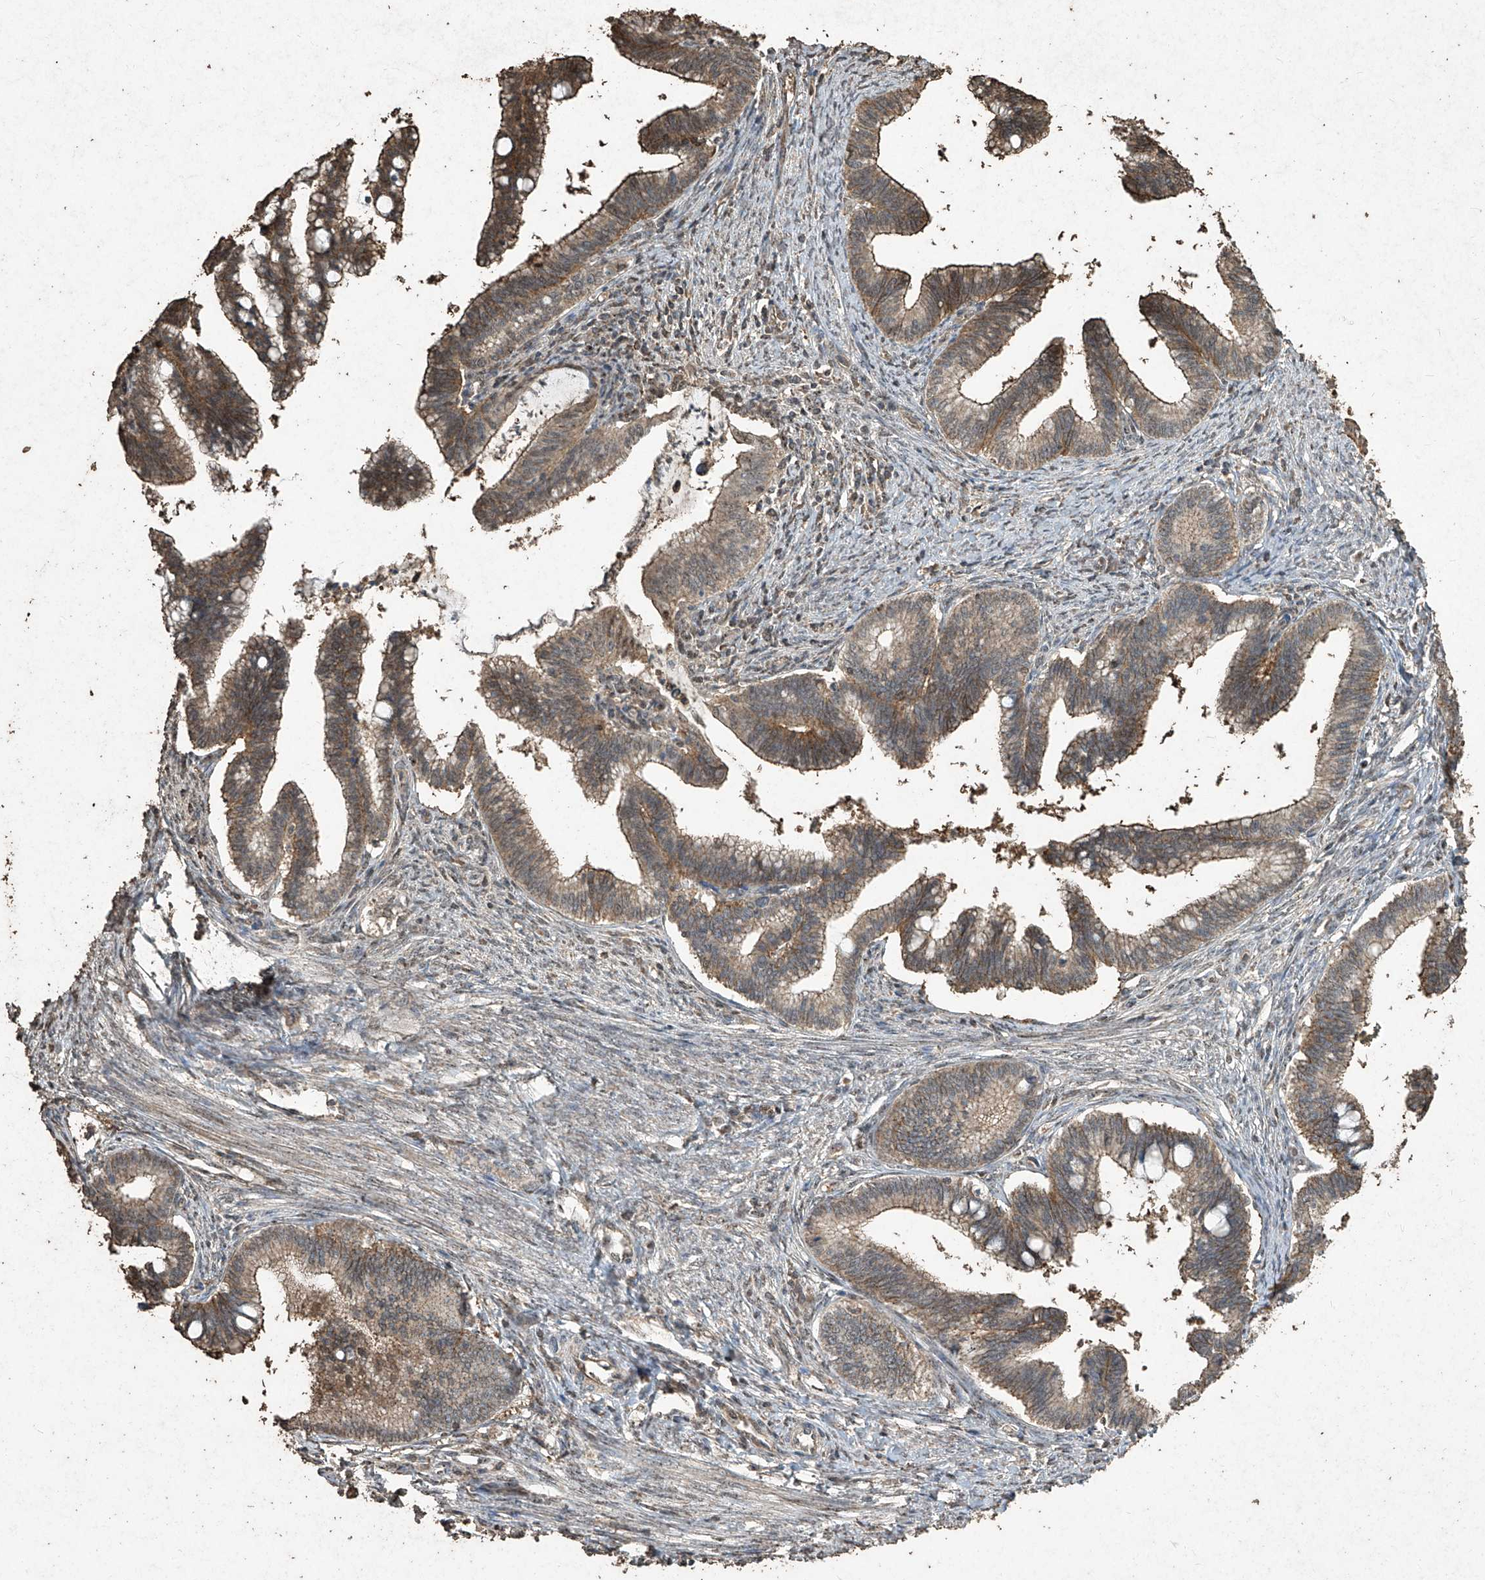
{"staining": {"intensity": "moderate", "quantity": "<25%", "location": "cytoplasmic/membranous"}, "tissue": "cervical cancer", "cell_type": "Tumor cells", "image_type": "cancer", "snomed": [{"axis": "morphology", "description": "Adenocarcinoma, NOS"}, {"axis": "topography", "description": "Cervix"}], "caption": "Tumor cells exhibit moderate cytoplasmic/membranous staining in about <25% of cells in cervical adenocarcinoma. The protein of interest is stained brown, and the nuclei are stained in blue (DAB IHC with brightfield microscopy, high magnification).", "gene": "ERBB3", "patient": {"sex": "female", "age": 36}}